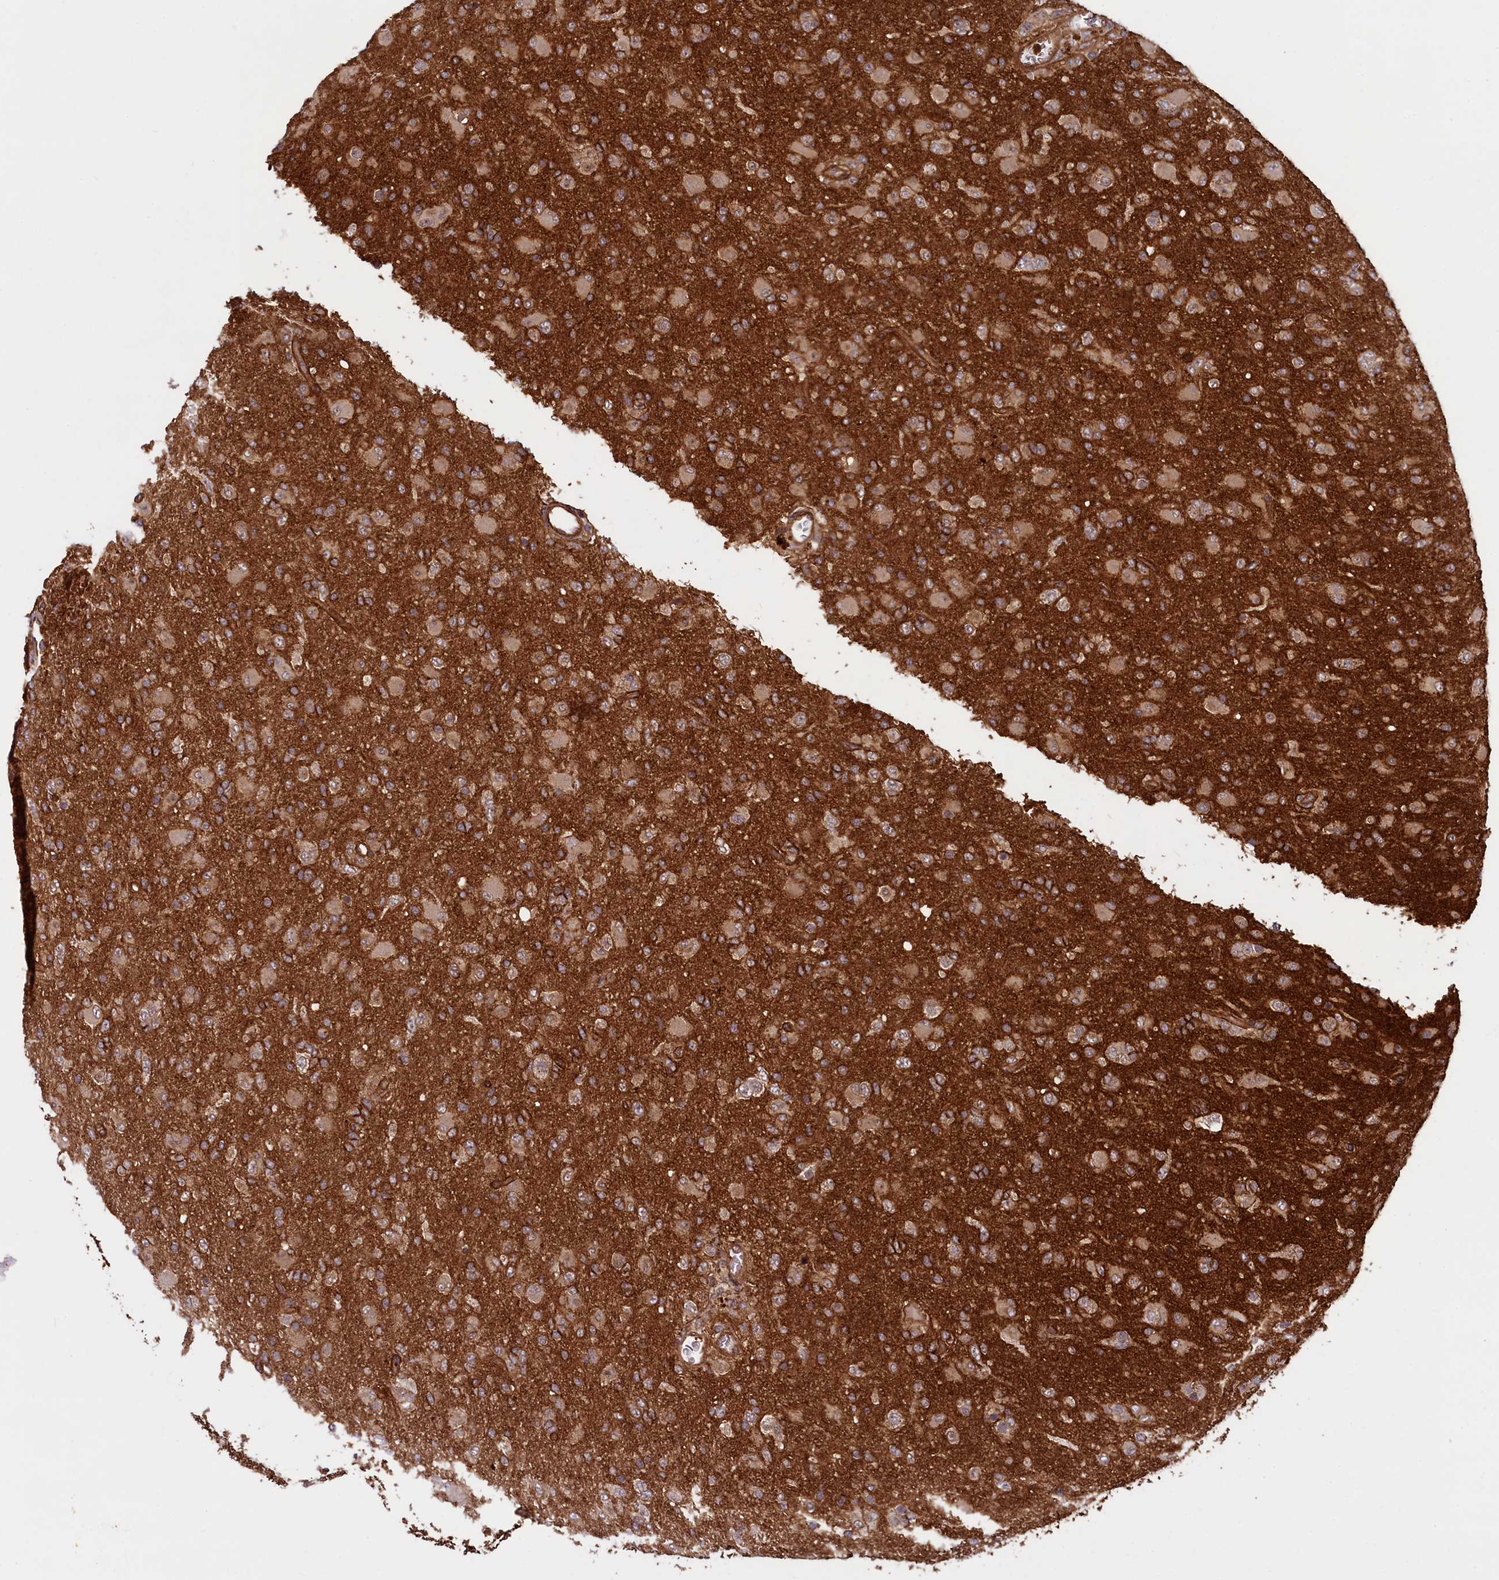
{"staining": {"intensity": "weak", "quantity": ">75%", "location": "cytoplasmic/membranous"}, "tissue": "glioma", "cell_type": "Tumor cells", "image_type": "cancer", "snomed": [{"axis": "morphology", "description": "Glioma, malignant, Low grade"}, {"axis": "topography", "description": "Brain"}], "caption": "The photomicrograph reveals a brown stain indicating the presence of a protein in the cytoplasmic/membranous of tumor cells in low-grade glioma (malignant).", "gene": "SVIP", "patient": {"sex": "male", "age": 65}}